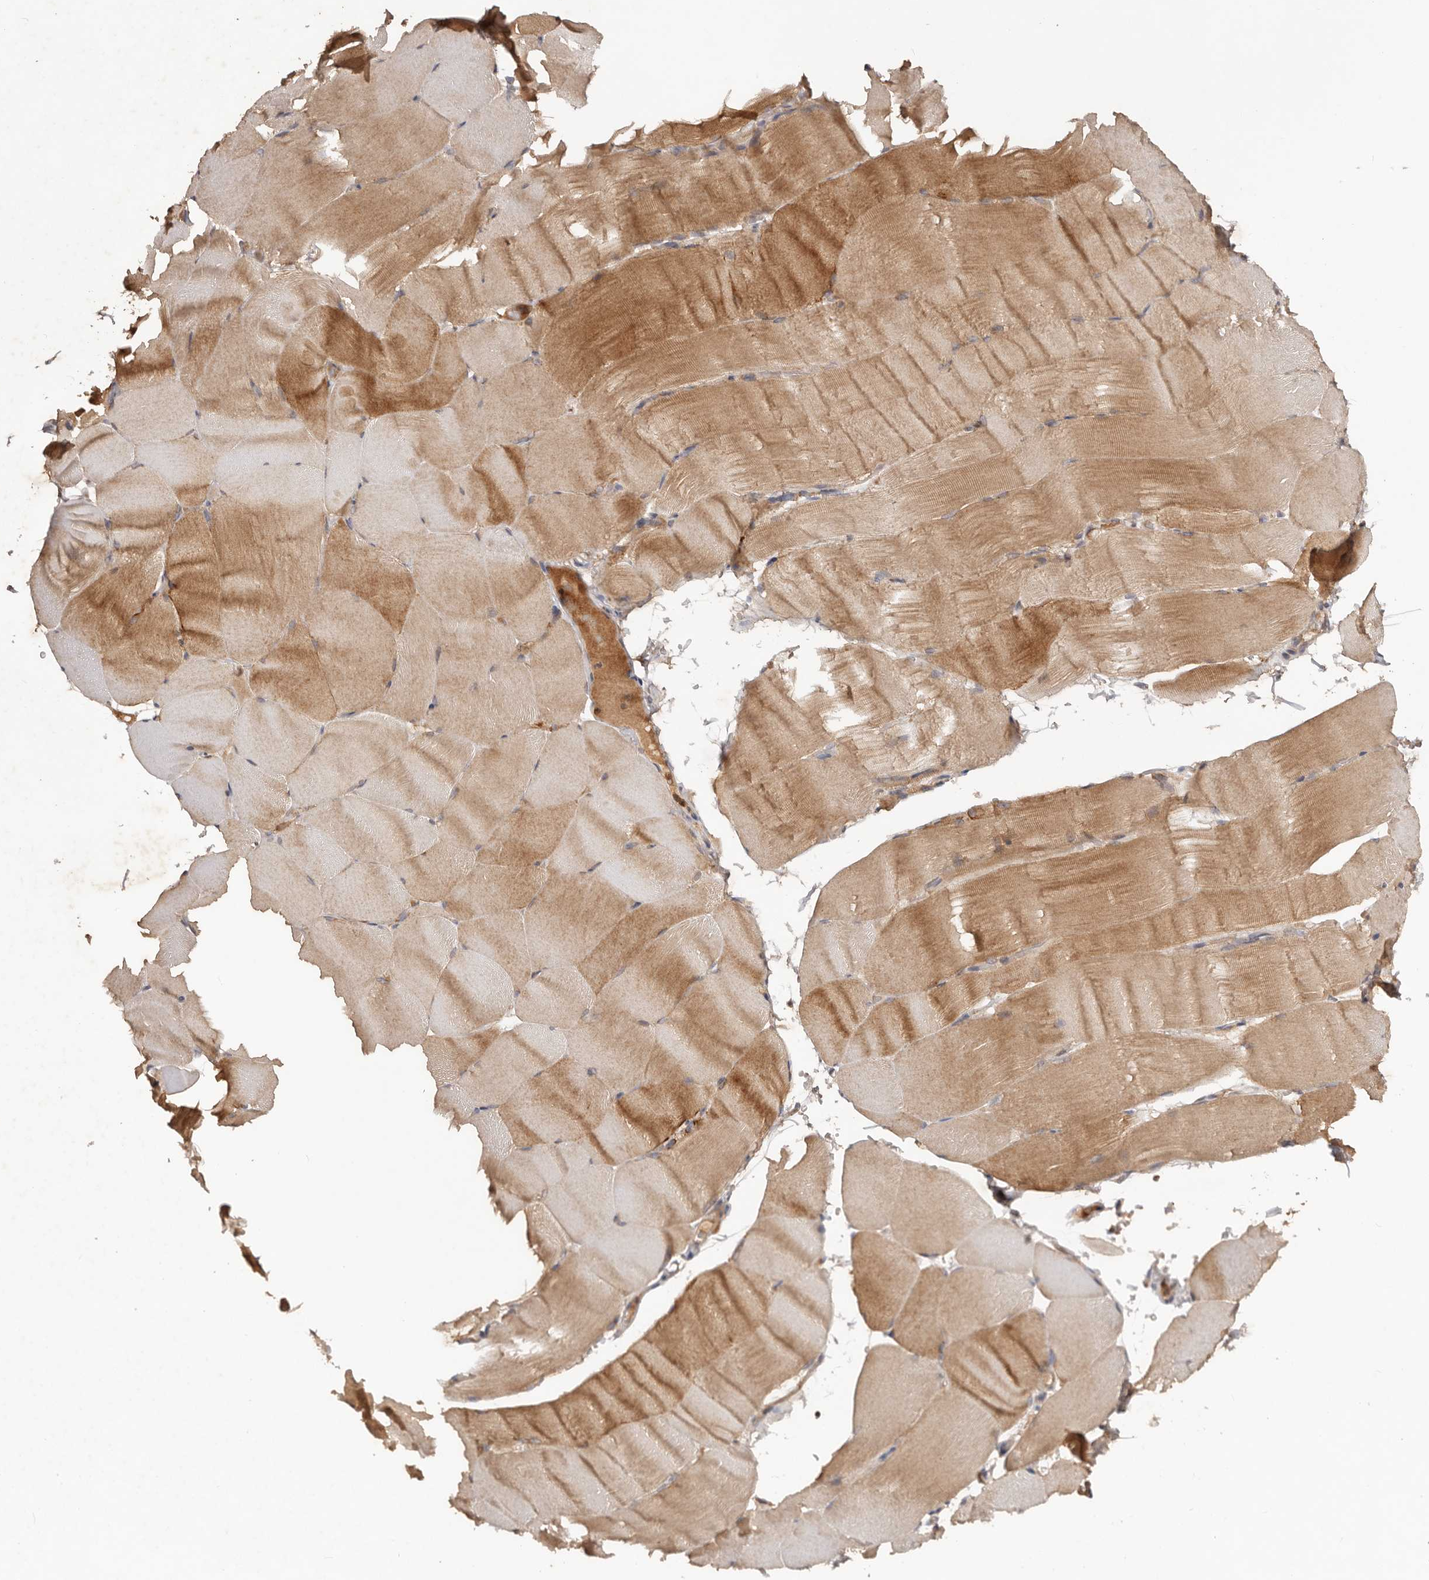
{"staining": {"intensity": "moderate", "quantity": ">75%", "location": "cytoplasmic/membranous"}, "tissue": "skeletal muscle", "cell_type": "Myocytes", "image_type": "normal", "snomed": [{"axis": "morphology", "description": "Normal tissue, NOS"}, {"axis": "topography", "description": "Skeletal muscle"}, {"axis": "topography", "description": "Parathyroid gland"}], "caption": "Myocytes demonstrate medium levels of moderate cytoplasmic/membranous staining in about >75% of cells in unremarkable human skeletal muscle. Using DAB (brown) and hematoxylin (blue) stains, captured at high magnification using brightfield microscopy.", "gene": "PKIB", "patient": {"sex": "female", "age": 37}}